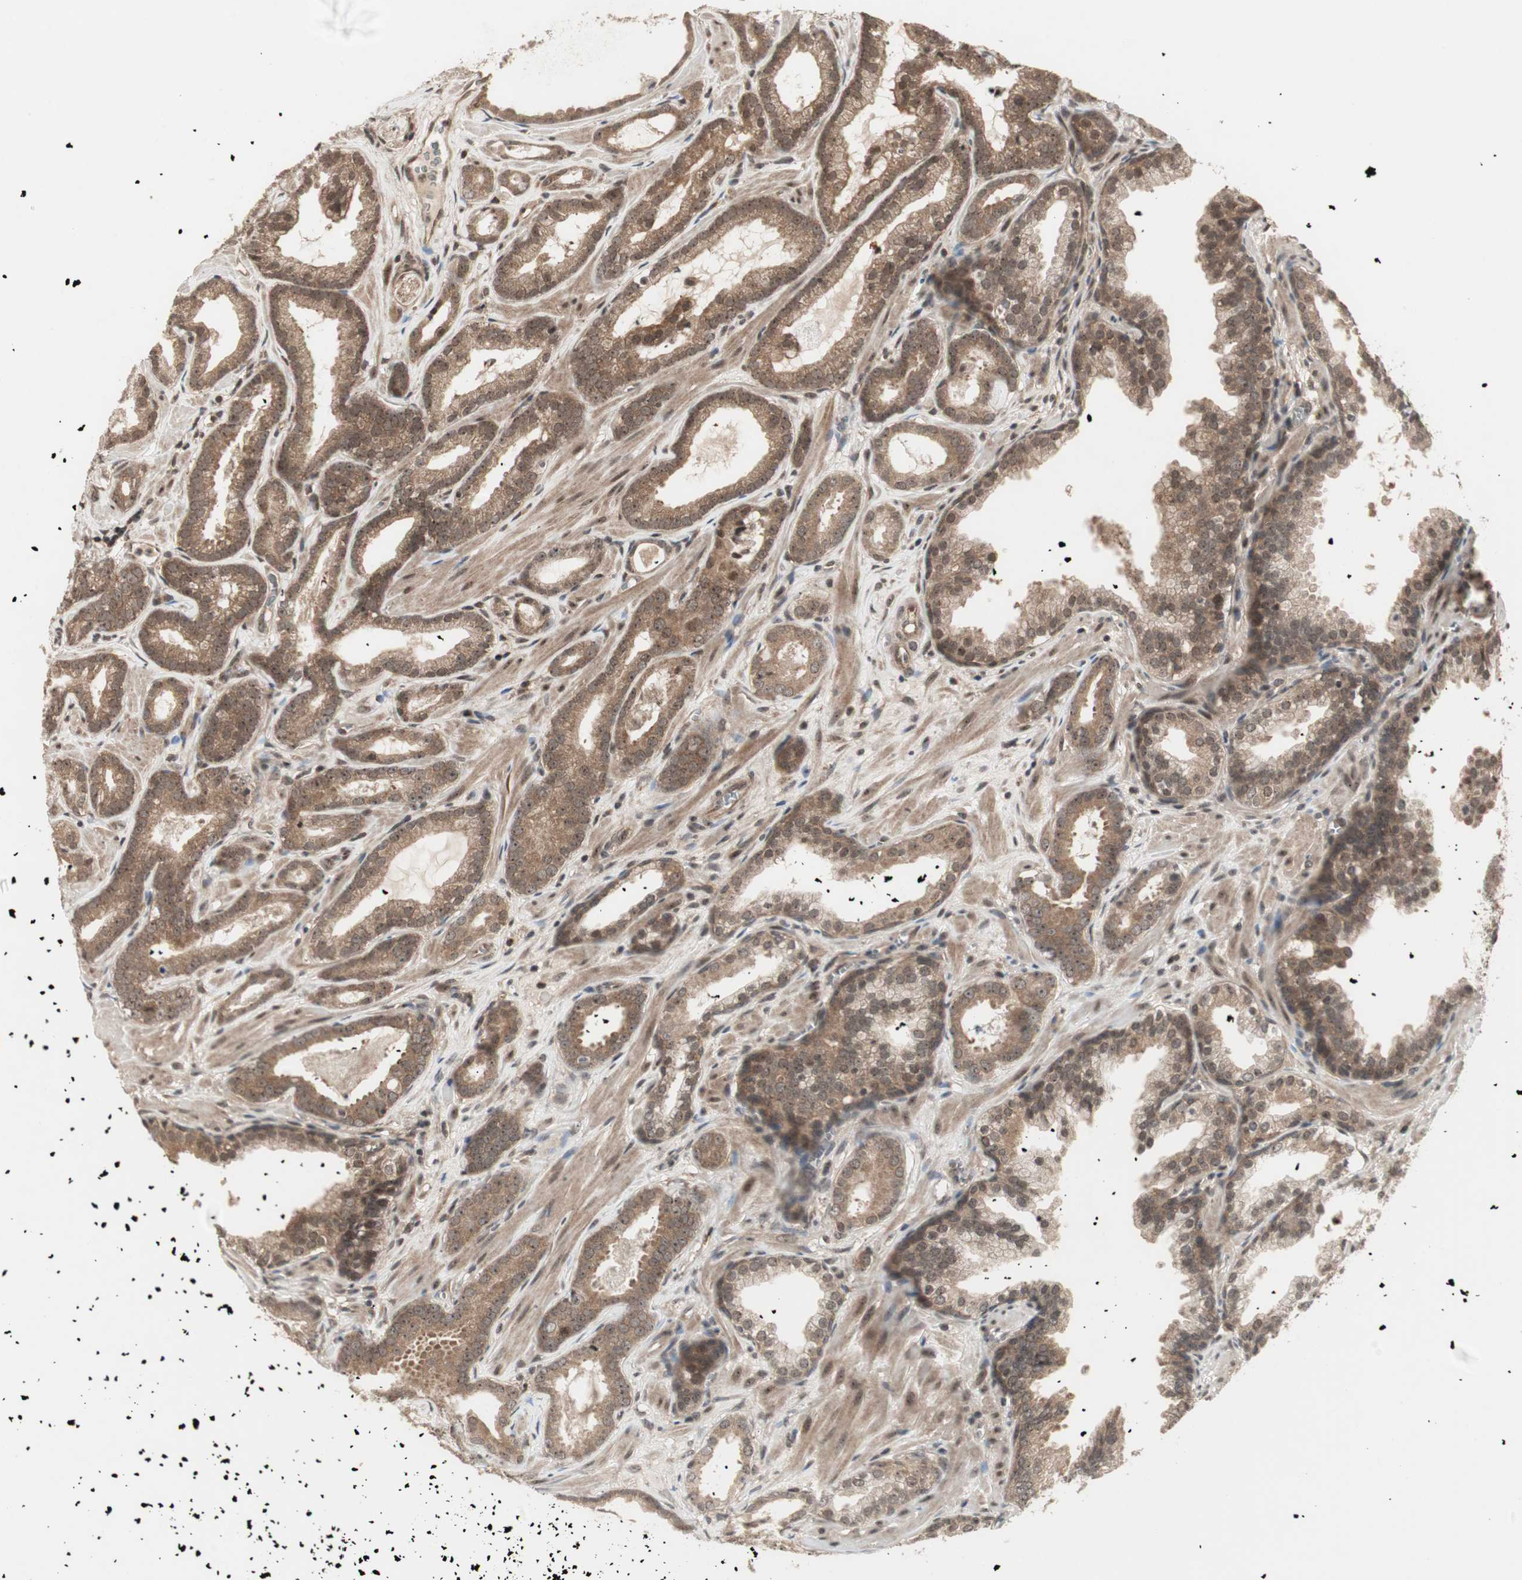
{"staining": {"intensity": "moderate", "quantity": ">75%", "location": "cytoplasmic/membranous,nuclear"}, "tissue": "prostate cancer", "cell_type": "Tumor cells", "image_type": "cancer", "snomed": [{"axis": "morphology", "description": "Adenocarcinoma, Low grade"}, {"axis": "topography", "description": "Prostate"}], "caption": "The photomicrograph demonstrates immunohistochemical staining of prostate adenocarcinoma (low-grade). There is moderate cytoplasmic/membranous and nuclear expression is appreciated in about >75% of tumor cells.", "gene": "CSNK2B", "patient": {"sex": "male", "age": 57}}